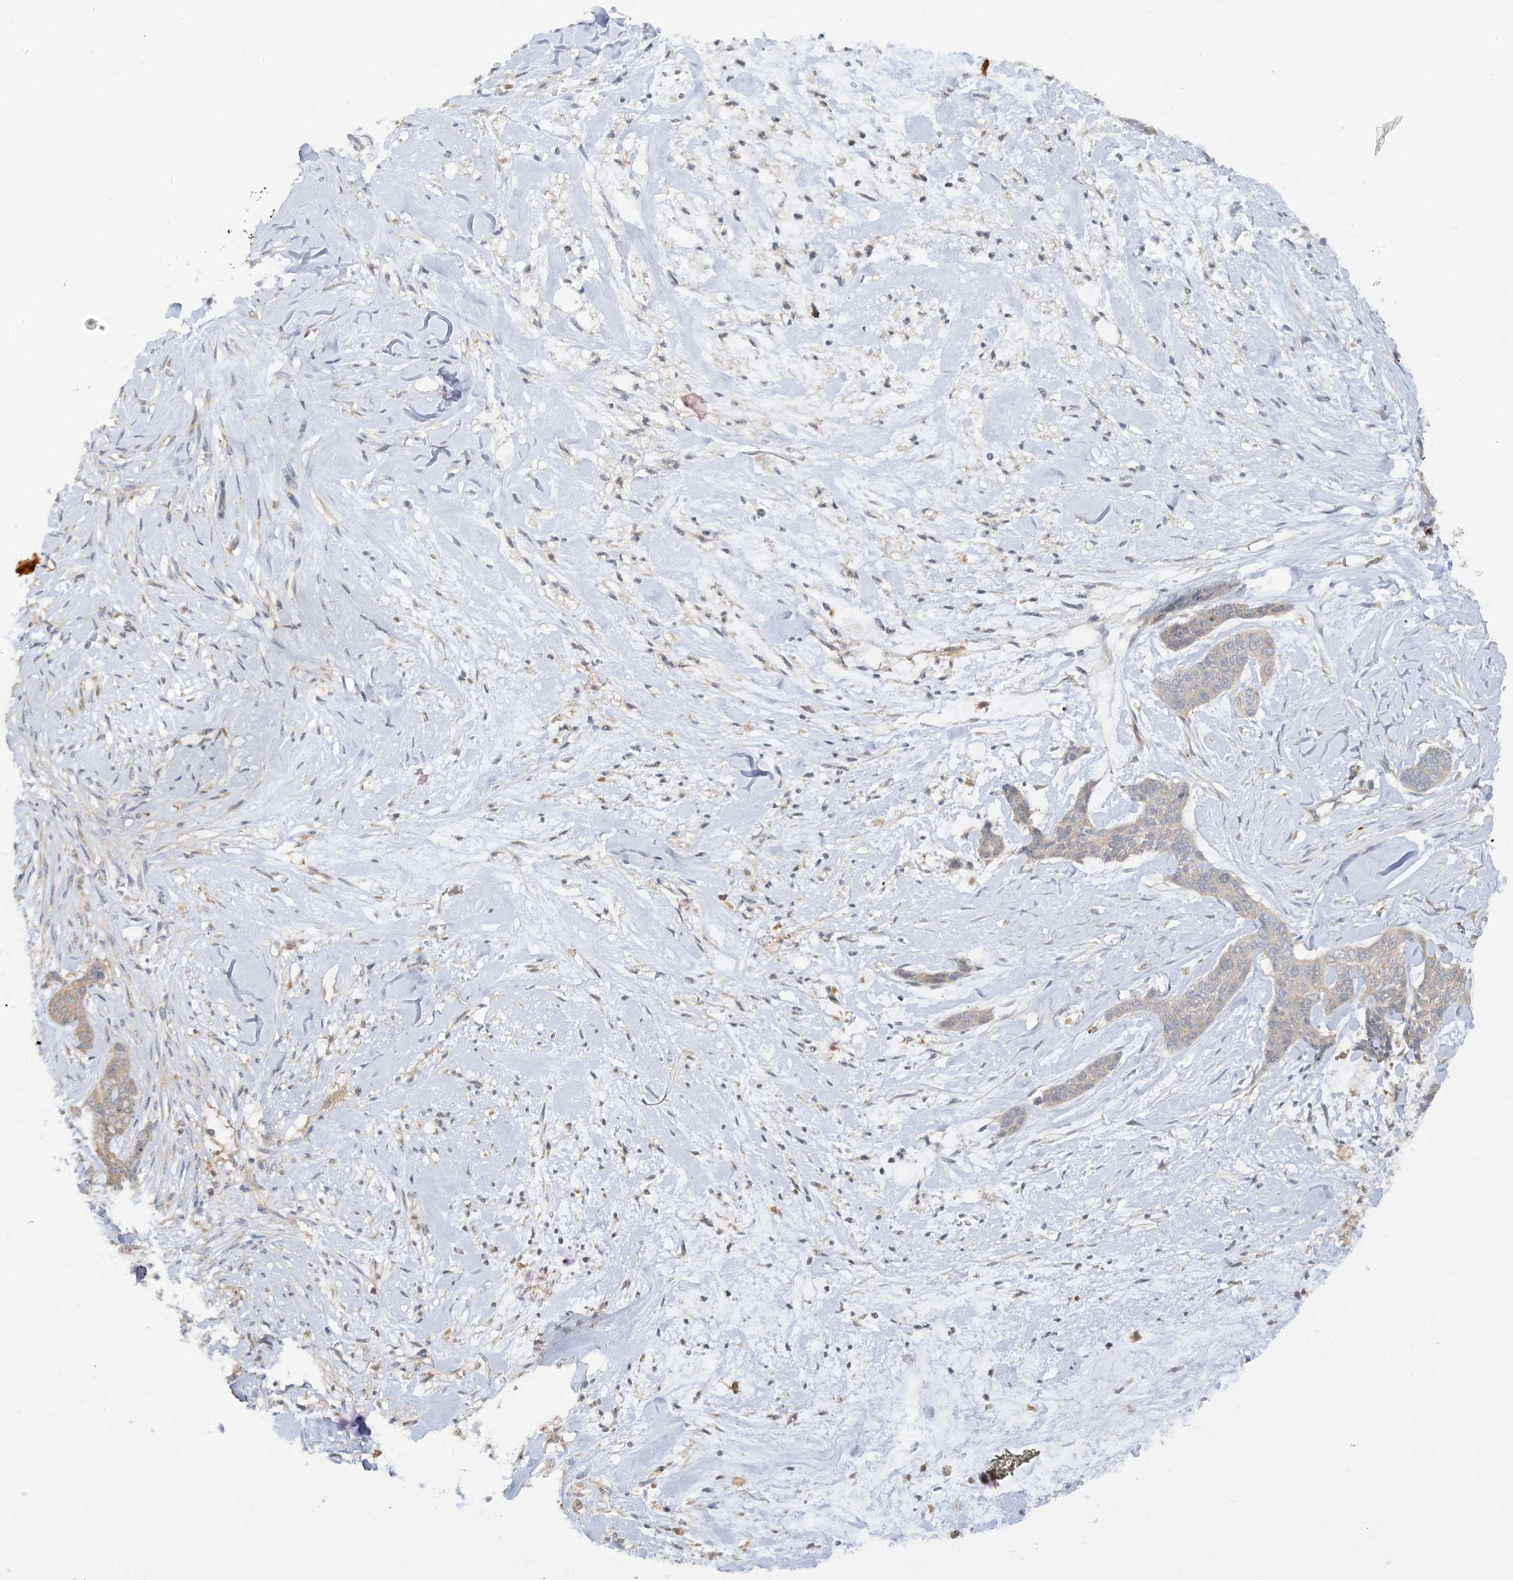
{"staining": {"intensity": "weak", "quantity": "25%-75%", "location": "cytoplasmic/membranous"}, "tissue": "skin cancer", "cell_type": "Tumor cells", "image_type": "cancer", "snomed": [{"axis": "morphology", "description": "Basal cell carcinoma"}, {"axis": "topography", "description": "Skin"}], "caption": "Protein staining by IHC shows weak cytoplasmic/membranous expression in about 25%-75% of tumor cells in skin cancer (basal cell carcinoma).", "gene": "CAPZB", "patient": {"sex": "female", "age": 64}}